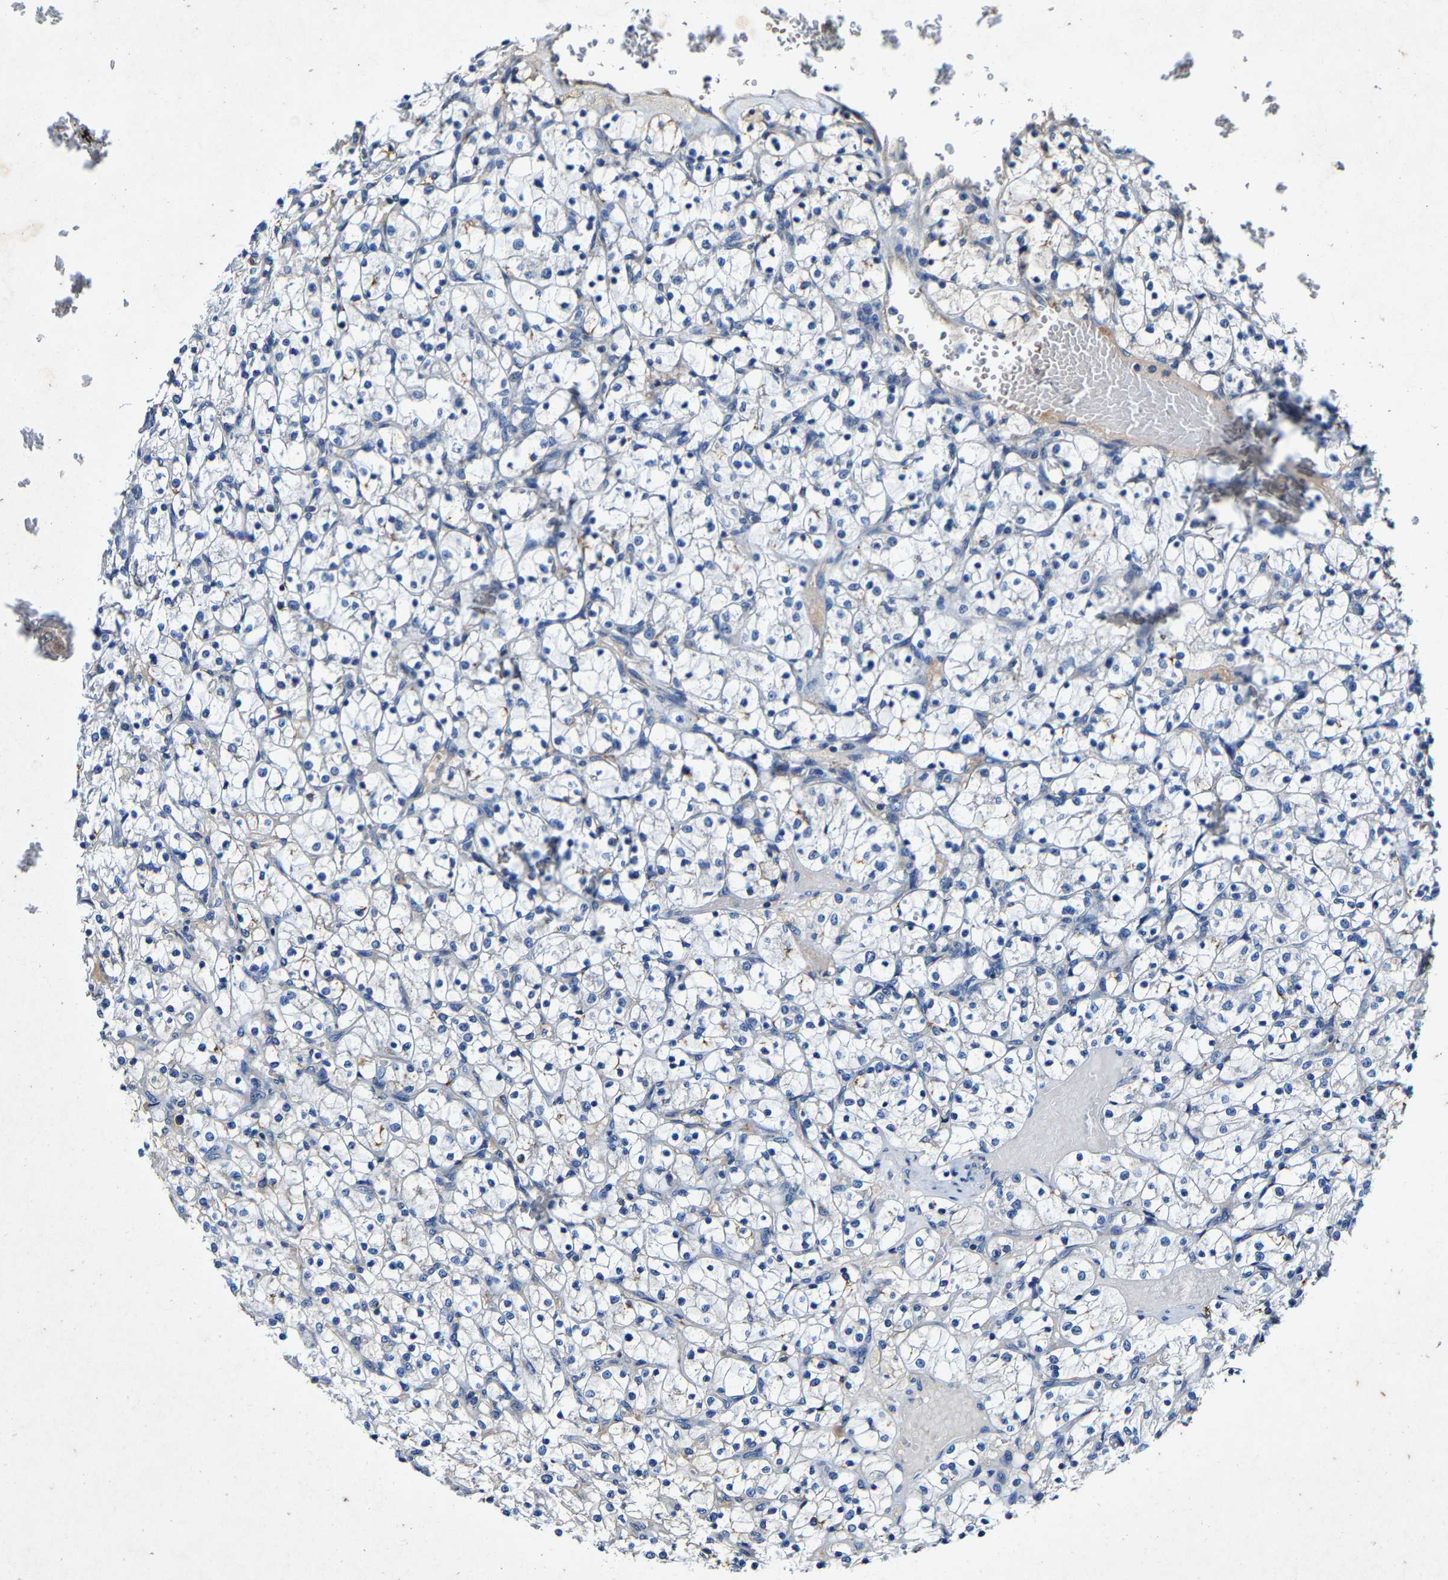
{"staining": {"intensity": "negative", "quantity": "none", "location": "none"}, "tissue": "renal cancer", "cell_type": "Tumor cells", "image_type": "cancer", "snomed": [{"axis": "morphology", "description": "Adenocarcinoma, NOS"}, {"axis": "topography", "description": "Kidney"}], "caption": "Tumor cells are negative for protein expression in human adenocarcinoma (renal).", "gene": "SLC25A25", "patient": {"sex": "female", "age": 69}}